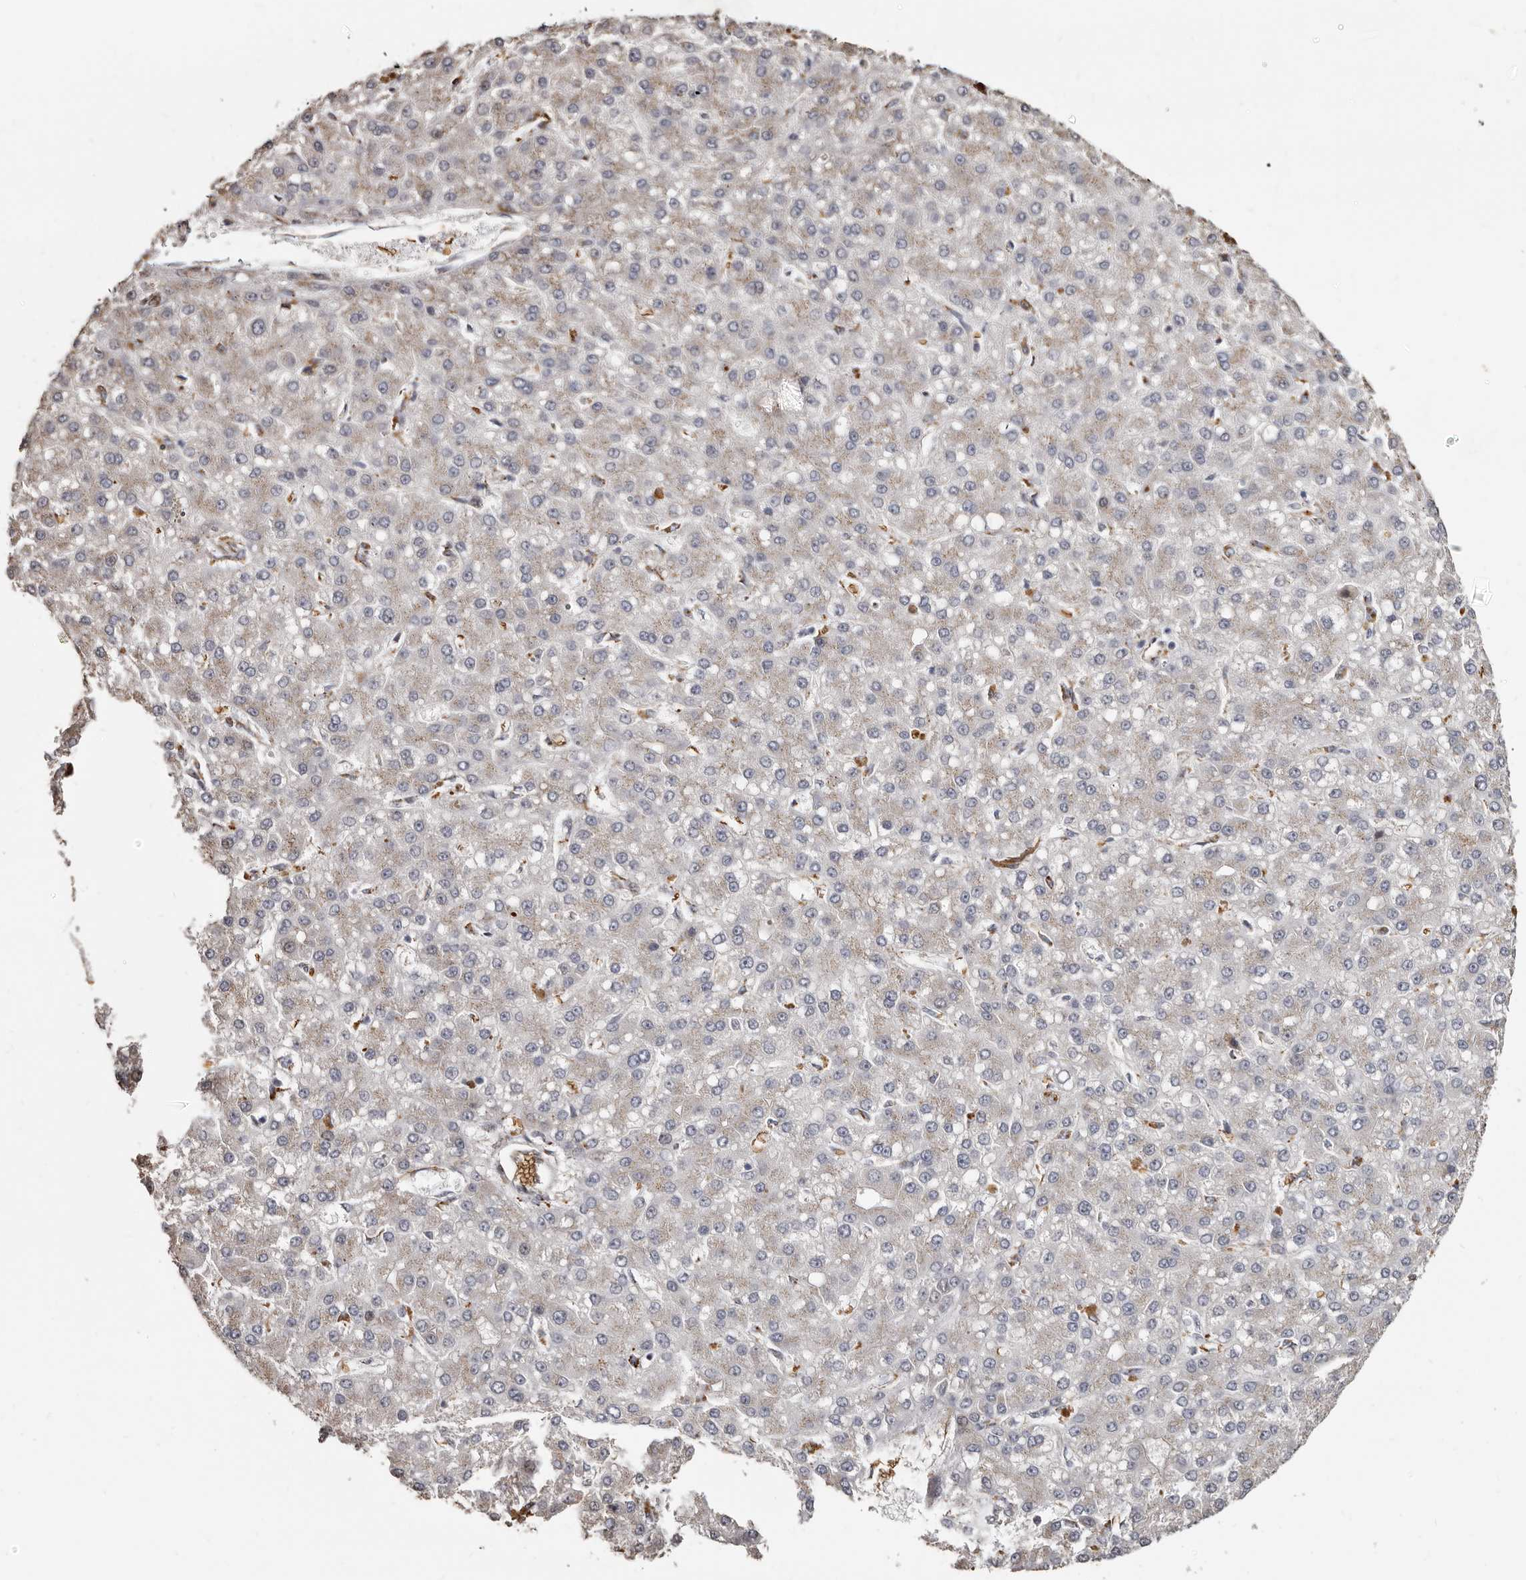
{"staining": {"intensity": "negative", "quantity": "none", "location": "none"}, "tissue": "liver cancer", "cell_type": "Tumor cells", "image_type": "cancer", "snomed": [{"axis": "morphology", "description": "Carcinoma, Hepatocellular, NOS"}, {"axis": "topography", "description": "Liver"}], "caption": "High magnification brightfield microscopy of hepatocellular carcinoma (liver) stained with DAB (3,3'-diaminobenzidine) (brown) and counterstained with hematoxylin (blue): tumor cells show no significant expression.", "gene": "ENTREP1", "patient": {"sex": "male", "age": 67}}